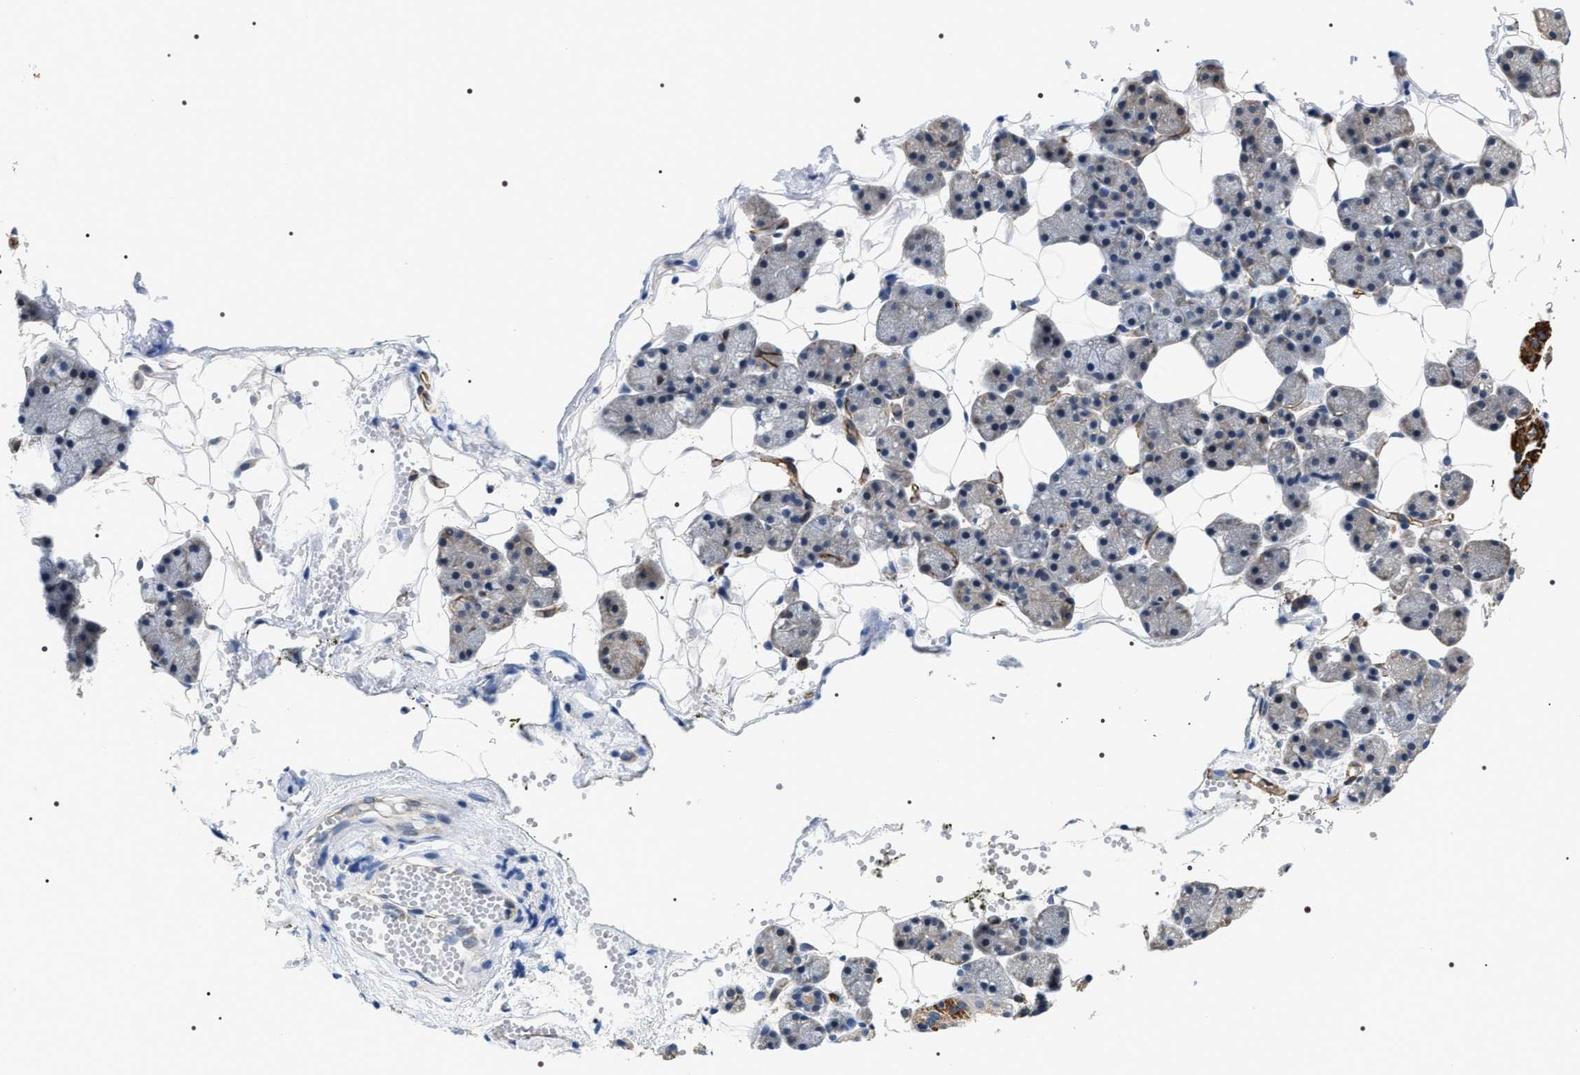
{"staining": {"intensity": "moderate", "quantity": "<25%", "location": "cytoplasmic/membranous"}, "tissue": "salivary gland", "cell_type": "Glandular cells", "image_type": "normal", "snomed": [{"axis": "morphology", "description": "Normal tissue, NOS"}, {"axis": "topography", "description": "Salivary gland"}], "caption": "A histopathology image of salivary gland stained for a protein exhibits moderate cytoplasmic/membranous brown staining in glandular cells.", "gene": "PKD1L1", "patient": {"sex": "female", "age": 33}}